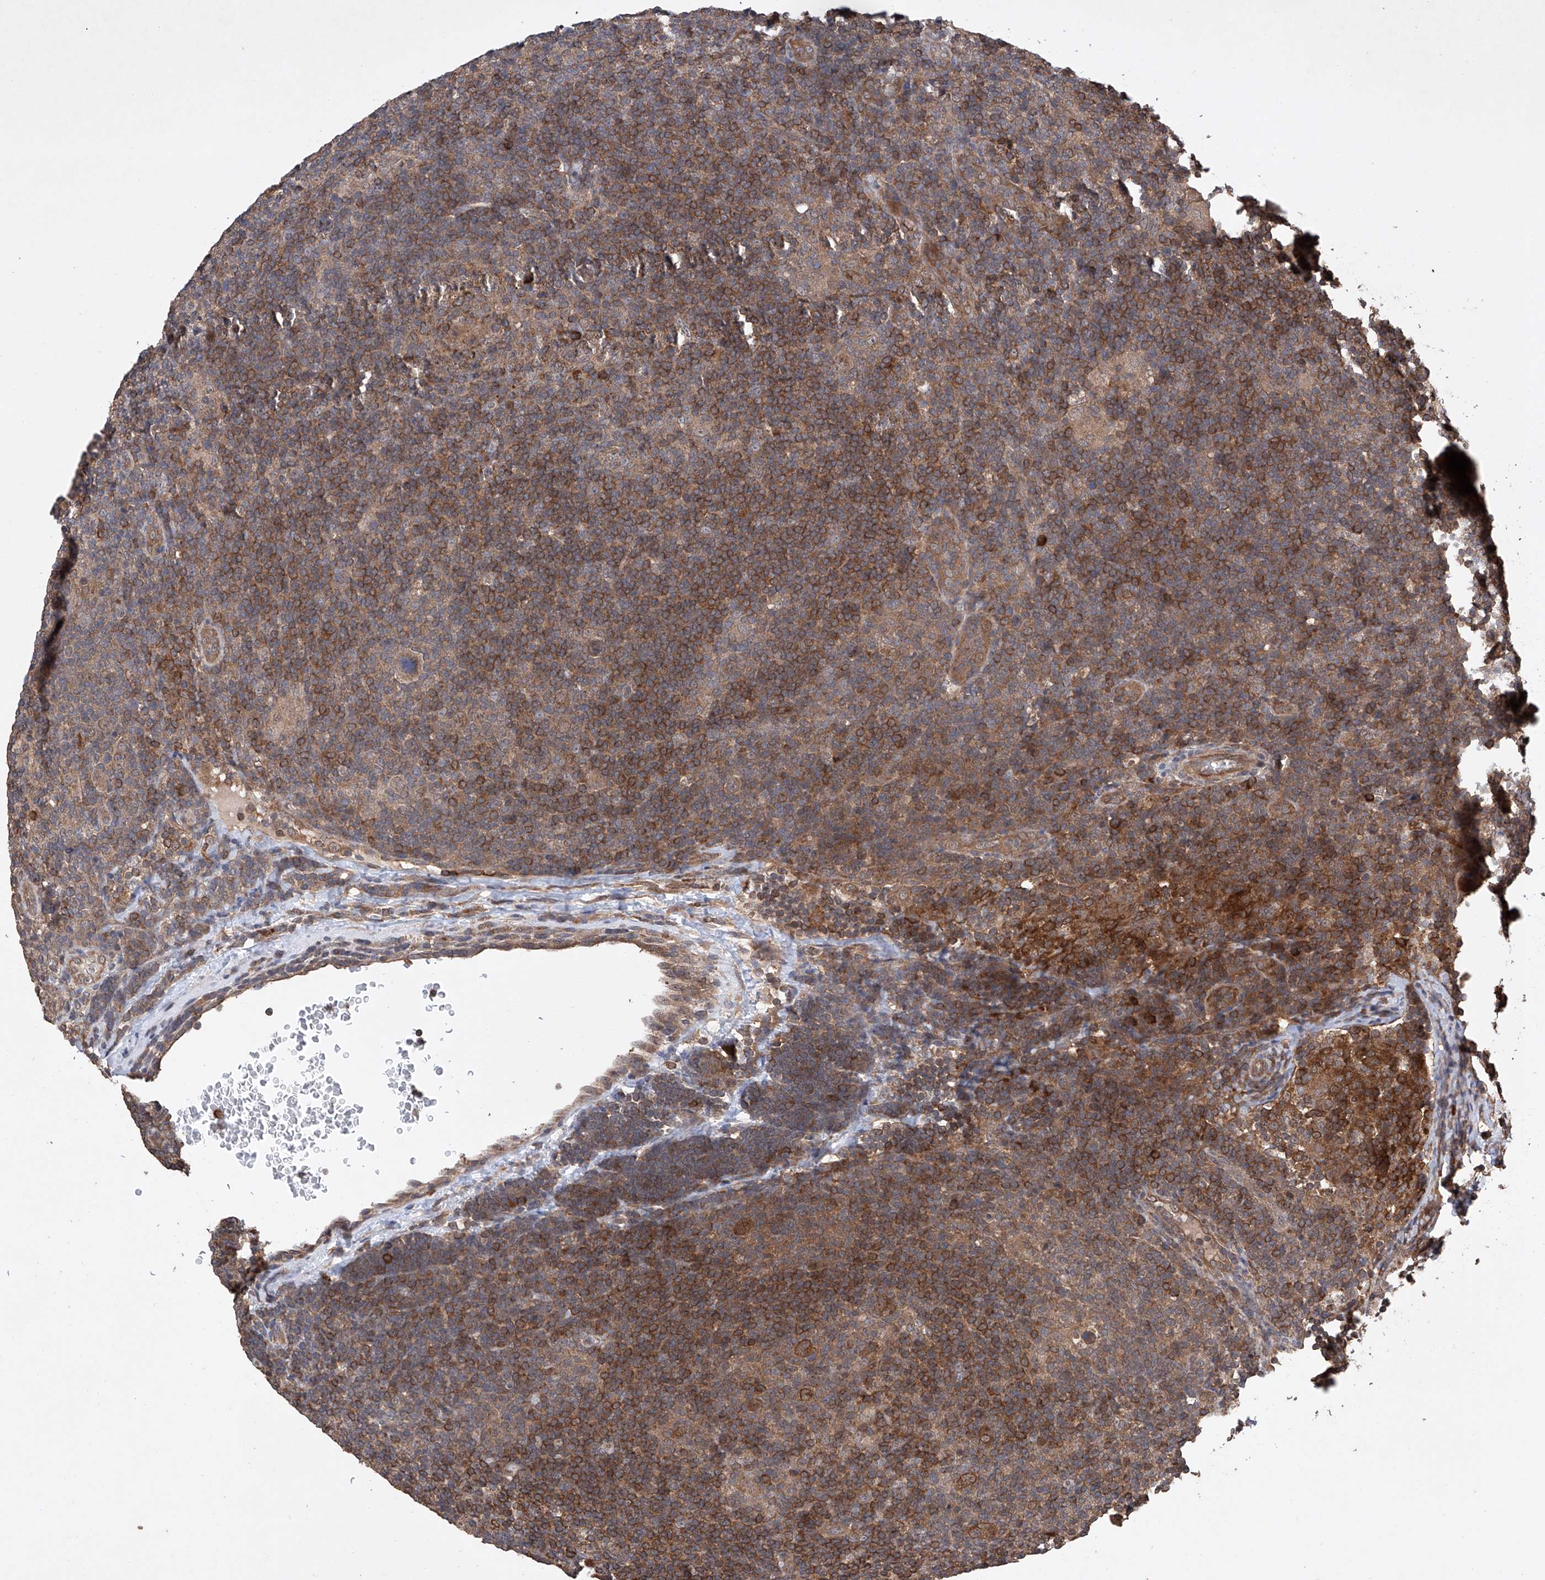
{"staining": {"intensity": "moderate", "quantity": ">75%", "location": "cytoplasmic/membranous"}, "tissue": "lymphoma", "cell_type": "Tumor cells", "image_type": "cancer", "snomed": [{"axis": "morphology", "description": "Hodgkin's disease, NOS"}, {"axis": "topography", "description": "Lymph node"}], "caption": "Immunohistochemical staining of Hodgkin's disease reveals medium levels of moderate cytoplasmic/membranous expression in approximately >75% of tumor cells. (DAB (3,3'-diaminobenzidine) = brown stain, brightfield microscopy at high magnification).", "gene": "LURAP1", "patient": {"sex": "female", "age": 57}}